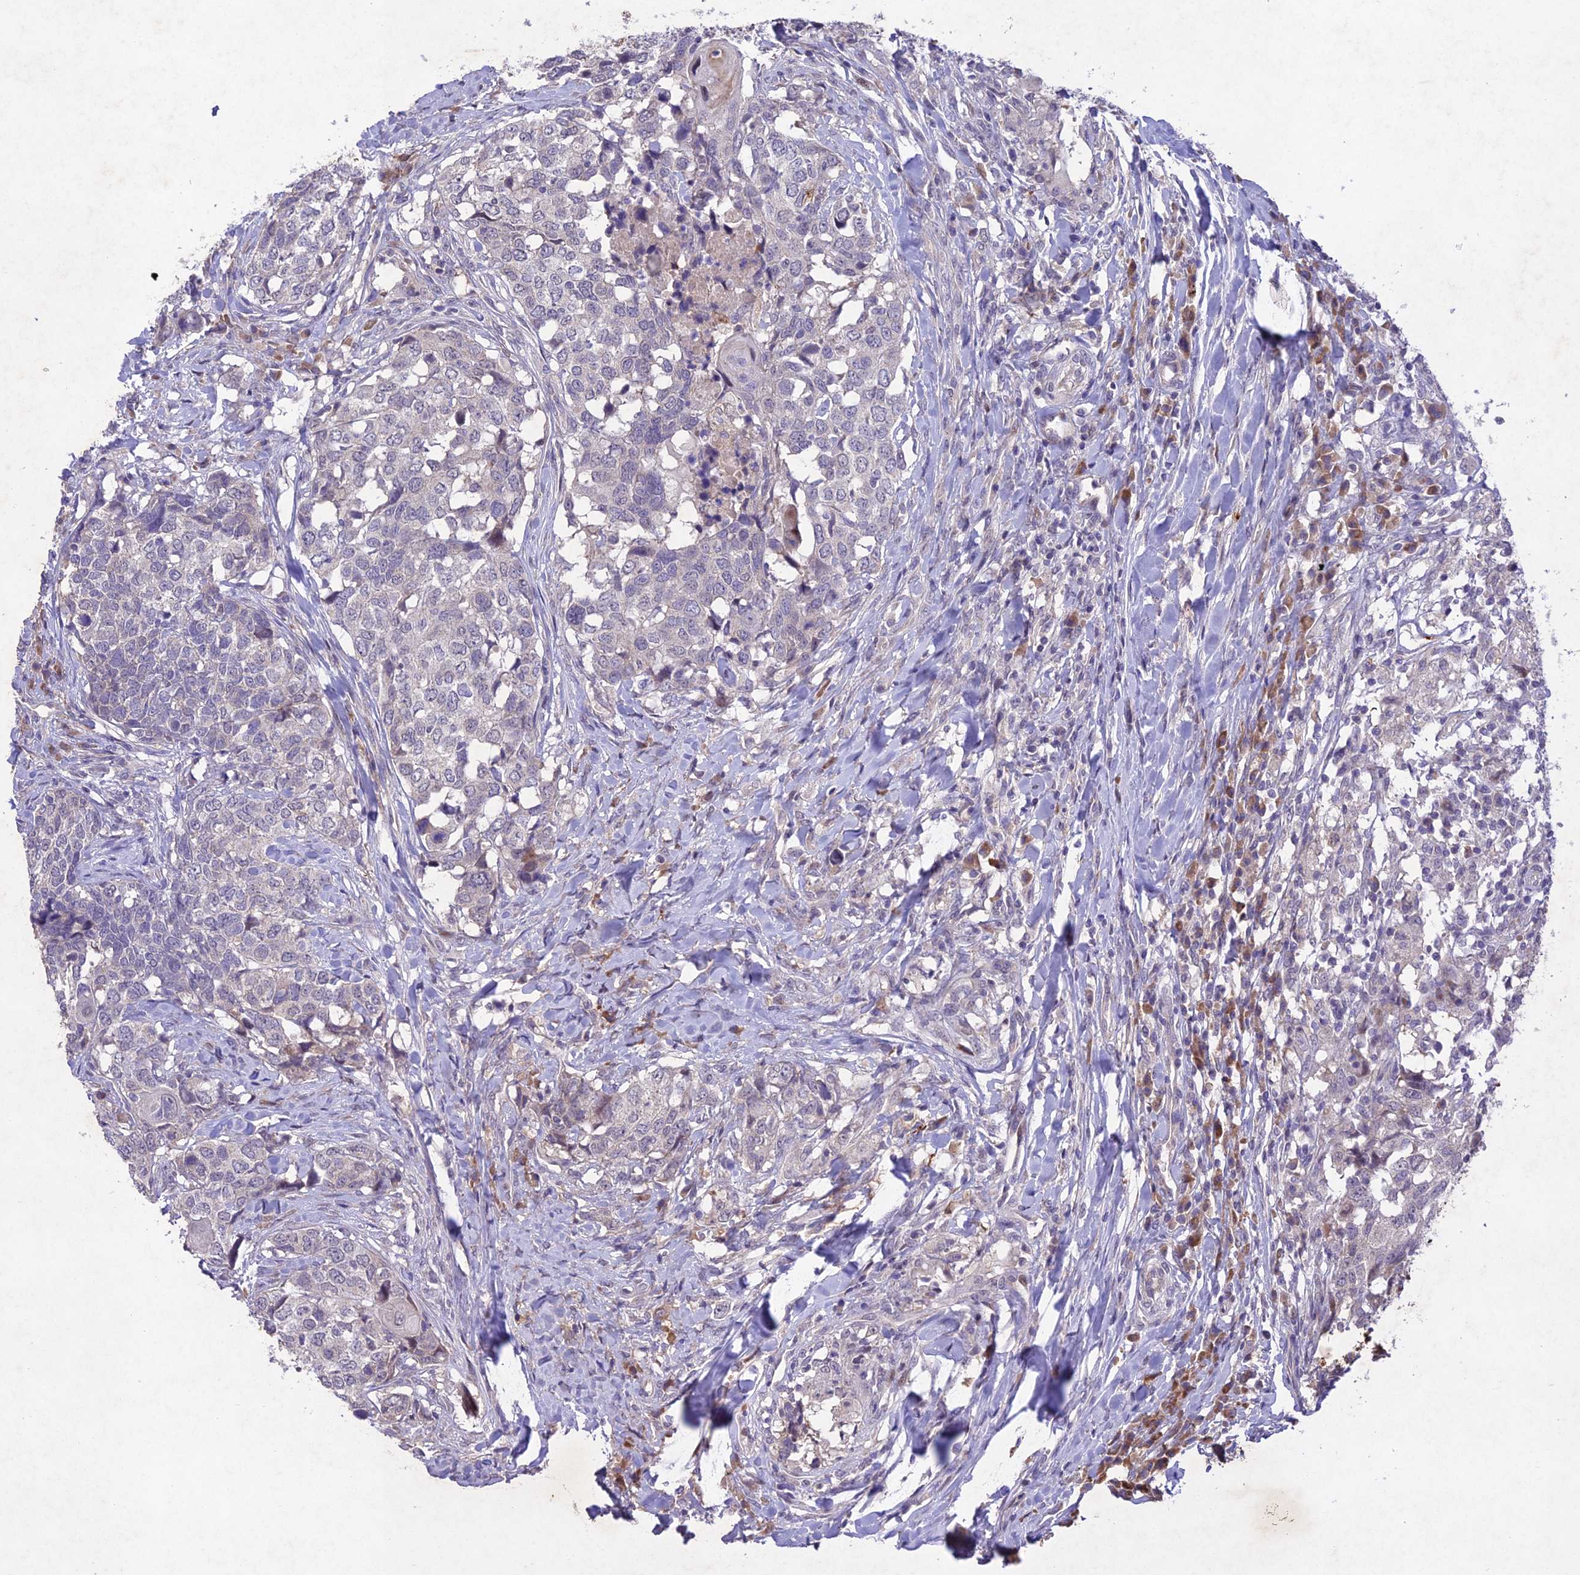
{"staining": {"intensity": "negative", "quantity": "none", "location": "none"}, "tissue": "head and neck cancer", "cell_type": "Tumor cells", "image_type": "cancer", "snomed": [{"axis": "morphology", "description": "Squamous cell carcinoma, NOS"}, {"axis": "topography", "description": "Head-Neck"}], "caption": "Immunohistochemistry (IHC) image of neoplastic tissue: head and neck cancer (squamous cell carcinoma) stained with DAB (3,3'-diaminobenzidine) displays no significant protein staining in tumor cells. The staining is performed using DAB (3,3'-diaminobenzidine) brown chromogen with nuclei counter-stained in using hematoxylin.", "gene": "ANKRD52", "patient": {"sex": "male", "age": 66}}